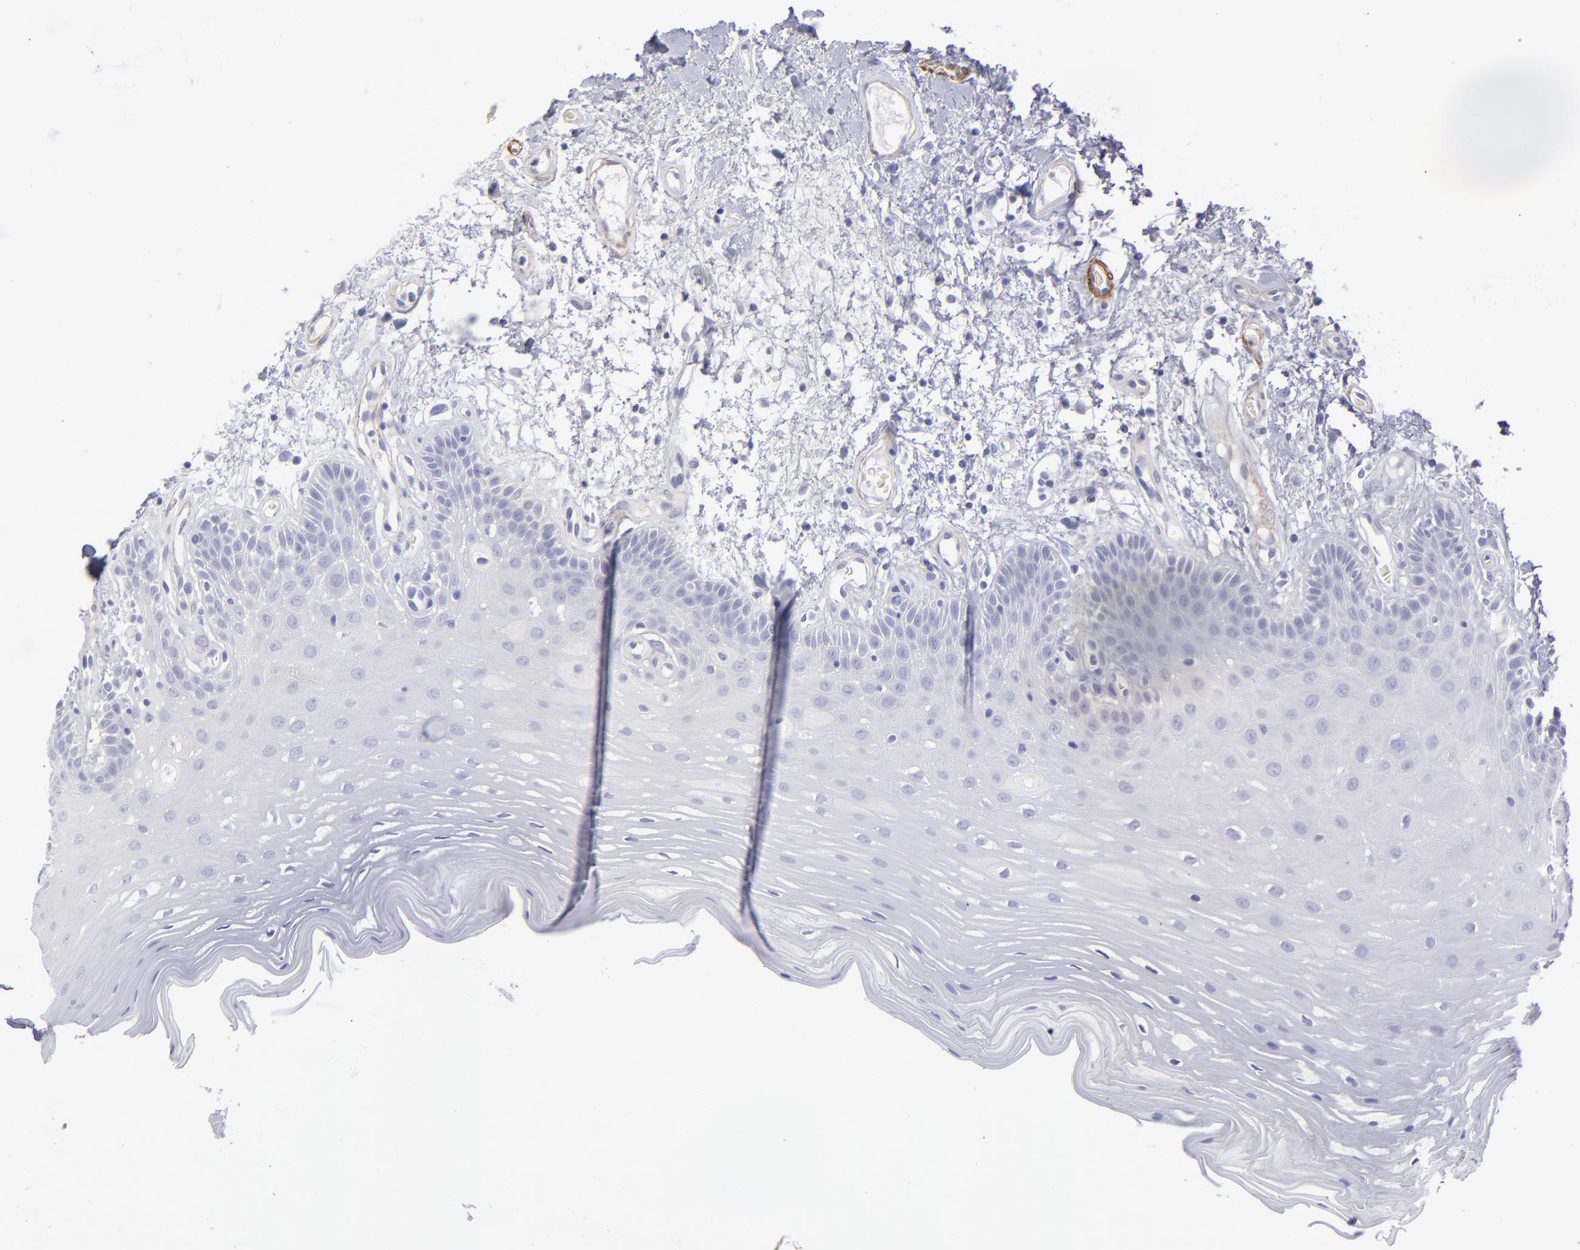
{"staining": {"intensity": "negative", "quantity": "none", "location": "none"}, "tissue": "oral mucosa", "cell_type": "Squamous epithelial cells", "image_type": "normal", "snomed": [{"axis": "morphology", "description": "Normal tissue, NOS"}, {"axis": "morphology", "description": "Squamous cell carcinoma, NOS"}, {"axis": "topography", "description": "Skeletal muscle"}, {"axis": "topography", "description": "Oral tissue"}, {"axis": "topography", "description": "Head-Neck"}], "caption": "Photomicrograph shows no protein positivity in squamous epithelial cells of benign oral mucosa. Brightfield microscopy of IHC stained with DAB (3,3'-diaminobenzidine) (brown) and hematoxylin (blue), captured at high magnification.", "gene": "MYH11", "patient": {"sex": "male", "age": 71}}